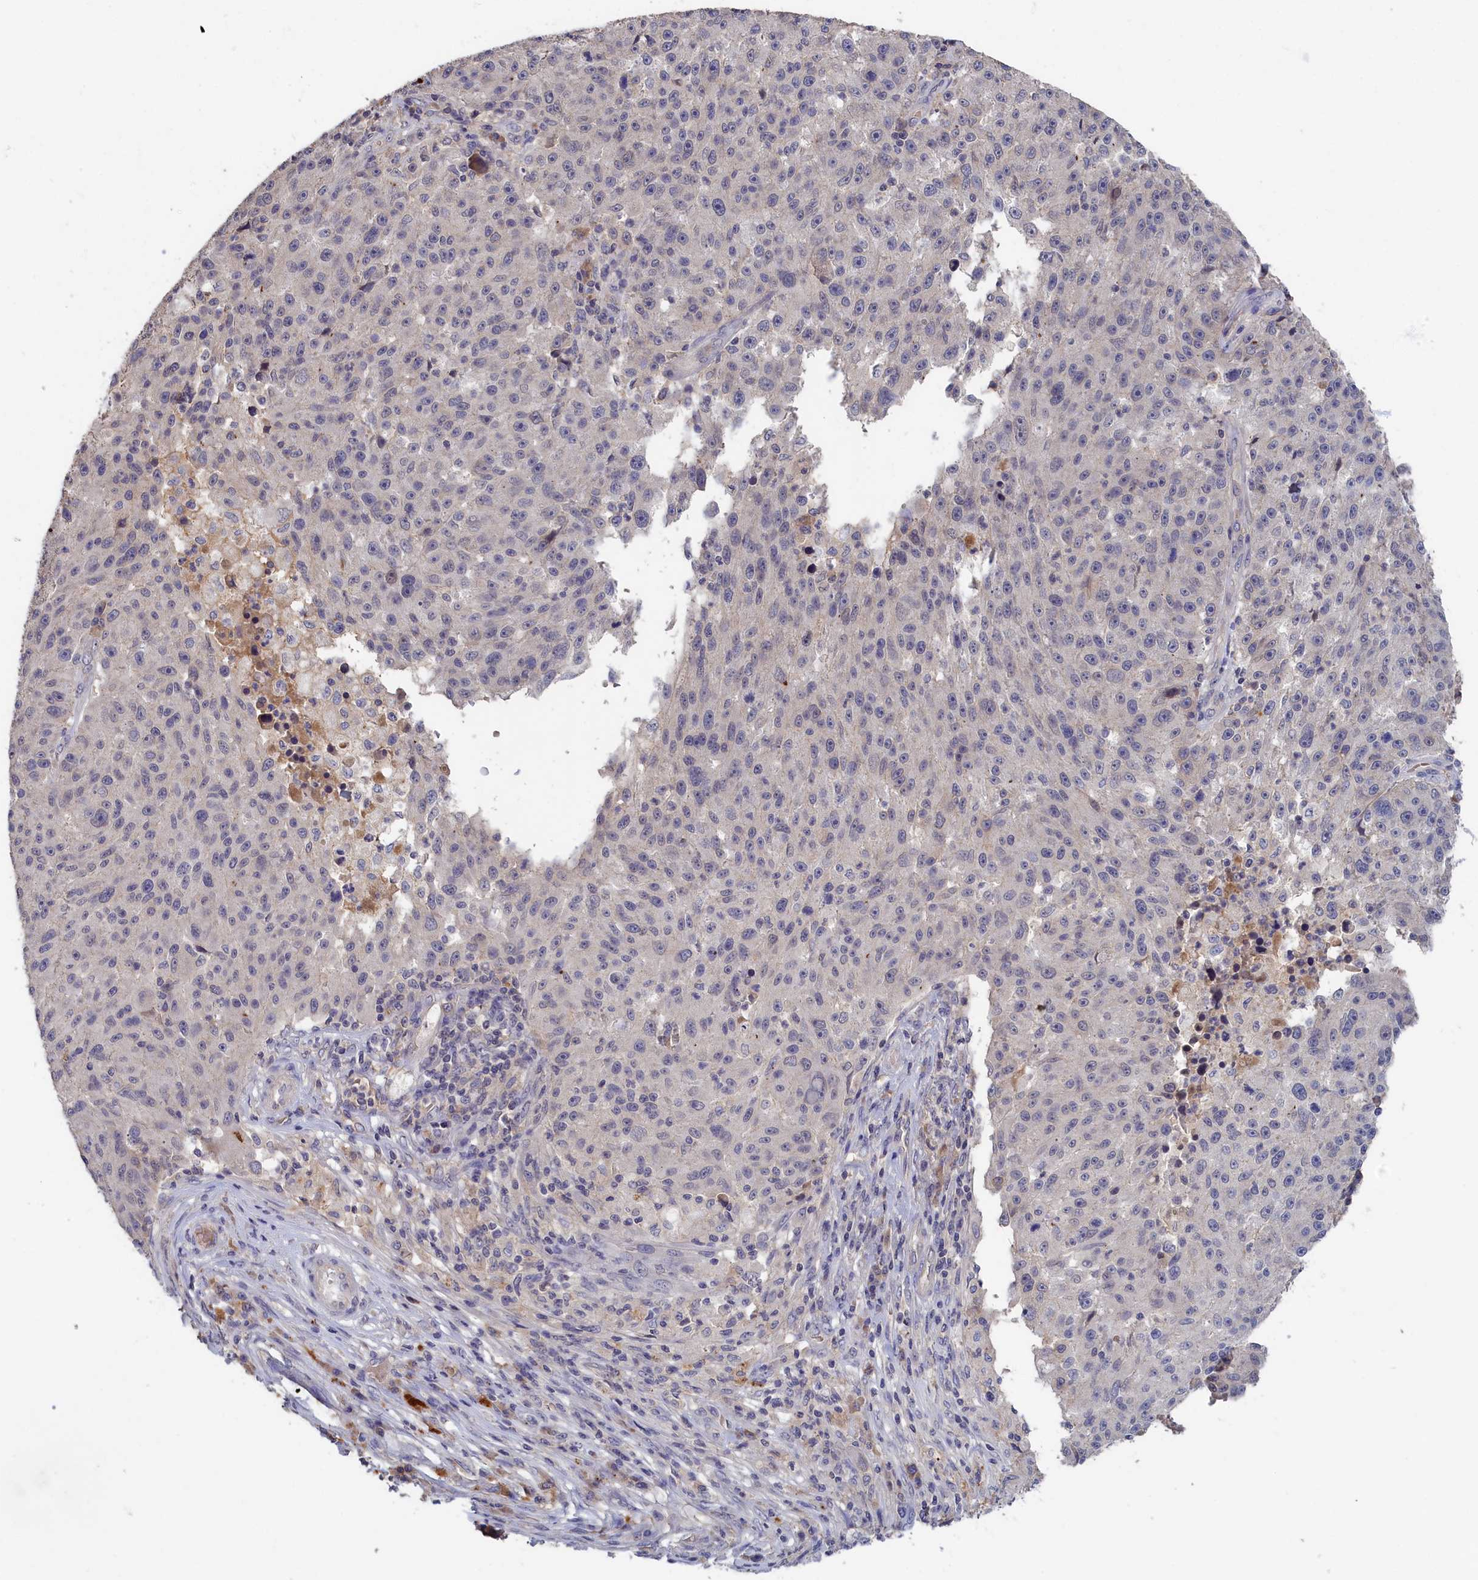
{"staining": {"intensity": "negative", "quantity": "none", "location": "none"}, "tissue": "melanoma", "cell_type": "Tumor cells", "image_type": "cancer", "snomed": [{"axis": "morphology", "description": "Malignant melanoma, NOS"}, {"axis": "topography", "description": "Skin"}], "caption": "IHC of malignant melanoma displays no staining in tumor cells. (IHC, brightfield microscopy, high magnification).", "gene": "CELF5", "patient": {"sex": "male", "age": 53}}